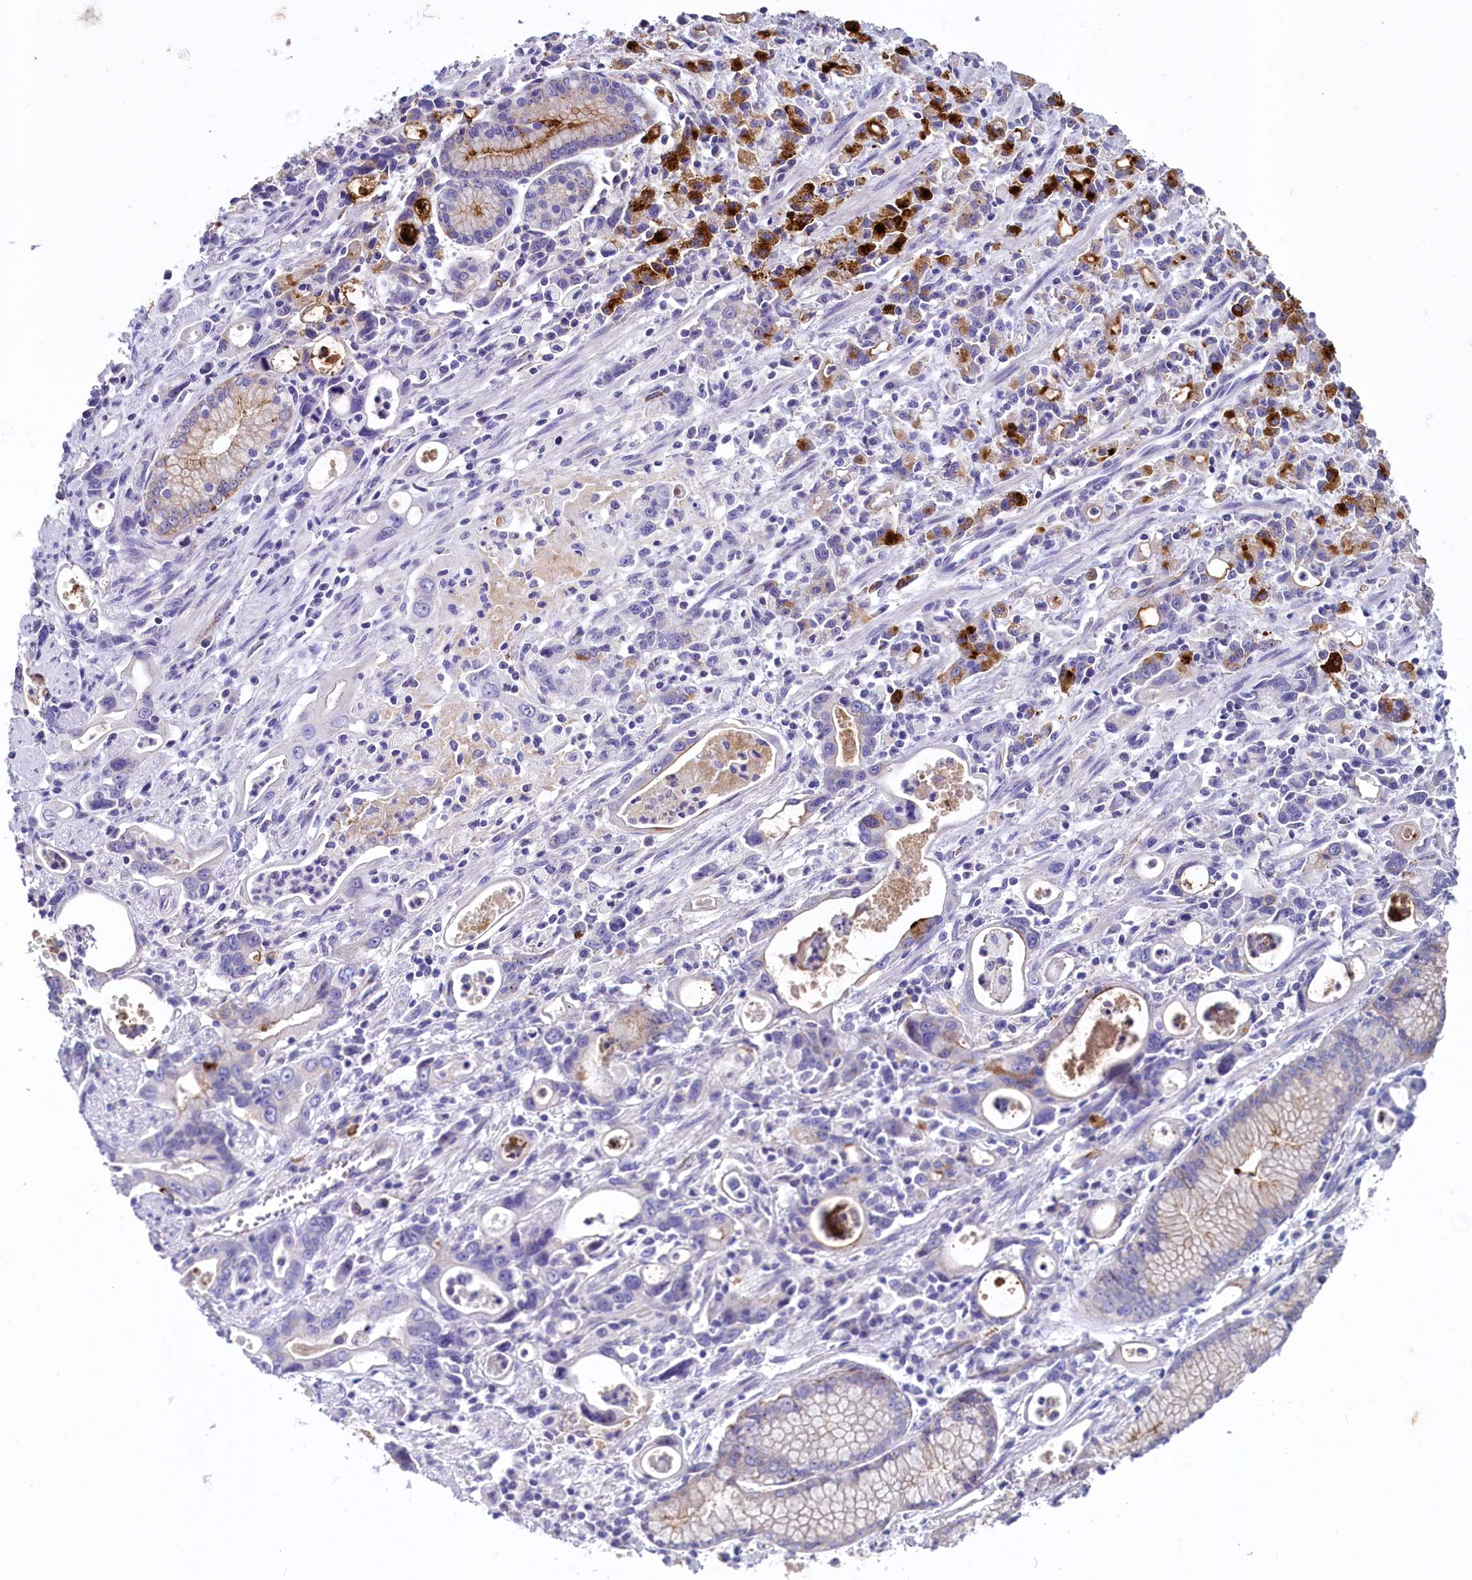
{"staining": {"intensity": "negative", "quantity": "none", "location": "none"}, "tissue": "stomach cancer", "cell_type": "Tumor cells", "image_type": "cancer", "snomed": [{"axis": "morphology", "description": "Adenocarcinoma, NOS"}, {"axis": "topography", "description": "Stomach, lower"}], "caption": "Protein analysis of stomach cancer (adenocarcinoma) displays no significant expression in tumor cells. The staining is performed using DAB (3,3'-diaminobenzidine) brown chromogen with nuclei counter-stained in using hematoxylin.", "gene": "INSC", "patient": {"sex": "female", "age": 43}}